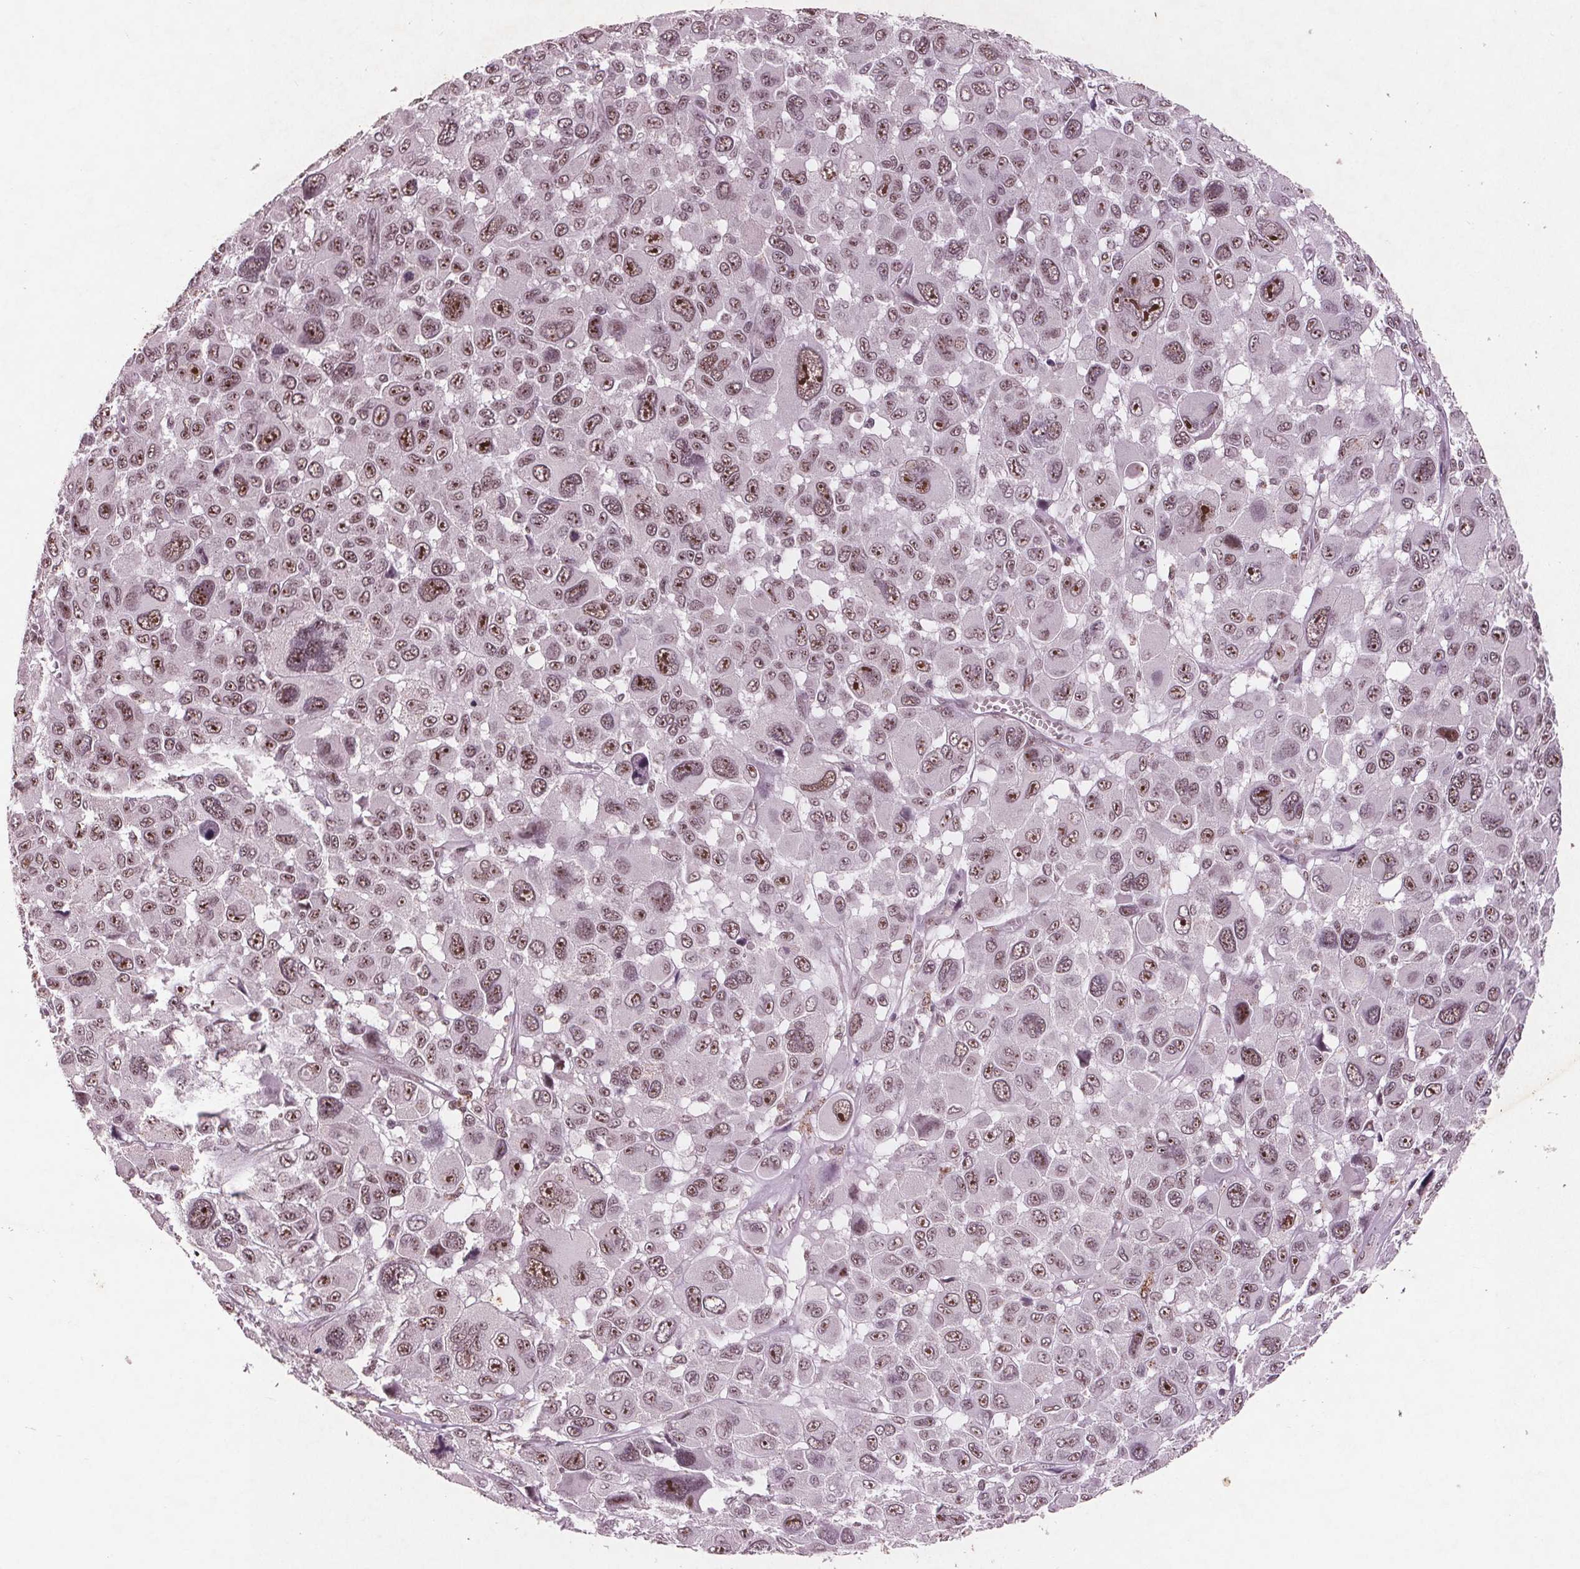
{"staining": {"intensity": "moderate", "quantity": ">75%", "location": "nuclear"}, "tissue": "melanoma", "cell_type": "Tumor cells", "image_type": "cancer", "snomed": [{"axis": "morphology", "description": "Malignant melanoma, NOS"}, {"axis": "topography", "description": "Skin"}], "caption": "IHC micrograph of neoplastic tissue: melanoma stained using immunohistochemistry demonstrates medium levels of moderate protein expression localized specifically in the nuclear of tumor cells, appearing as a nuclear brown color.", "gene": "RPS6KA2", "patient": {"sex": "female", "age": 66}}